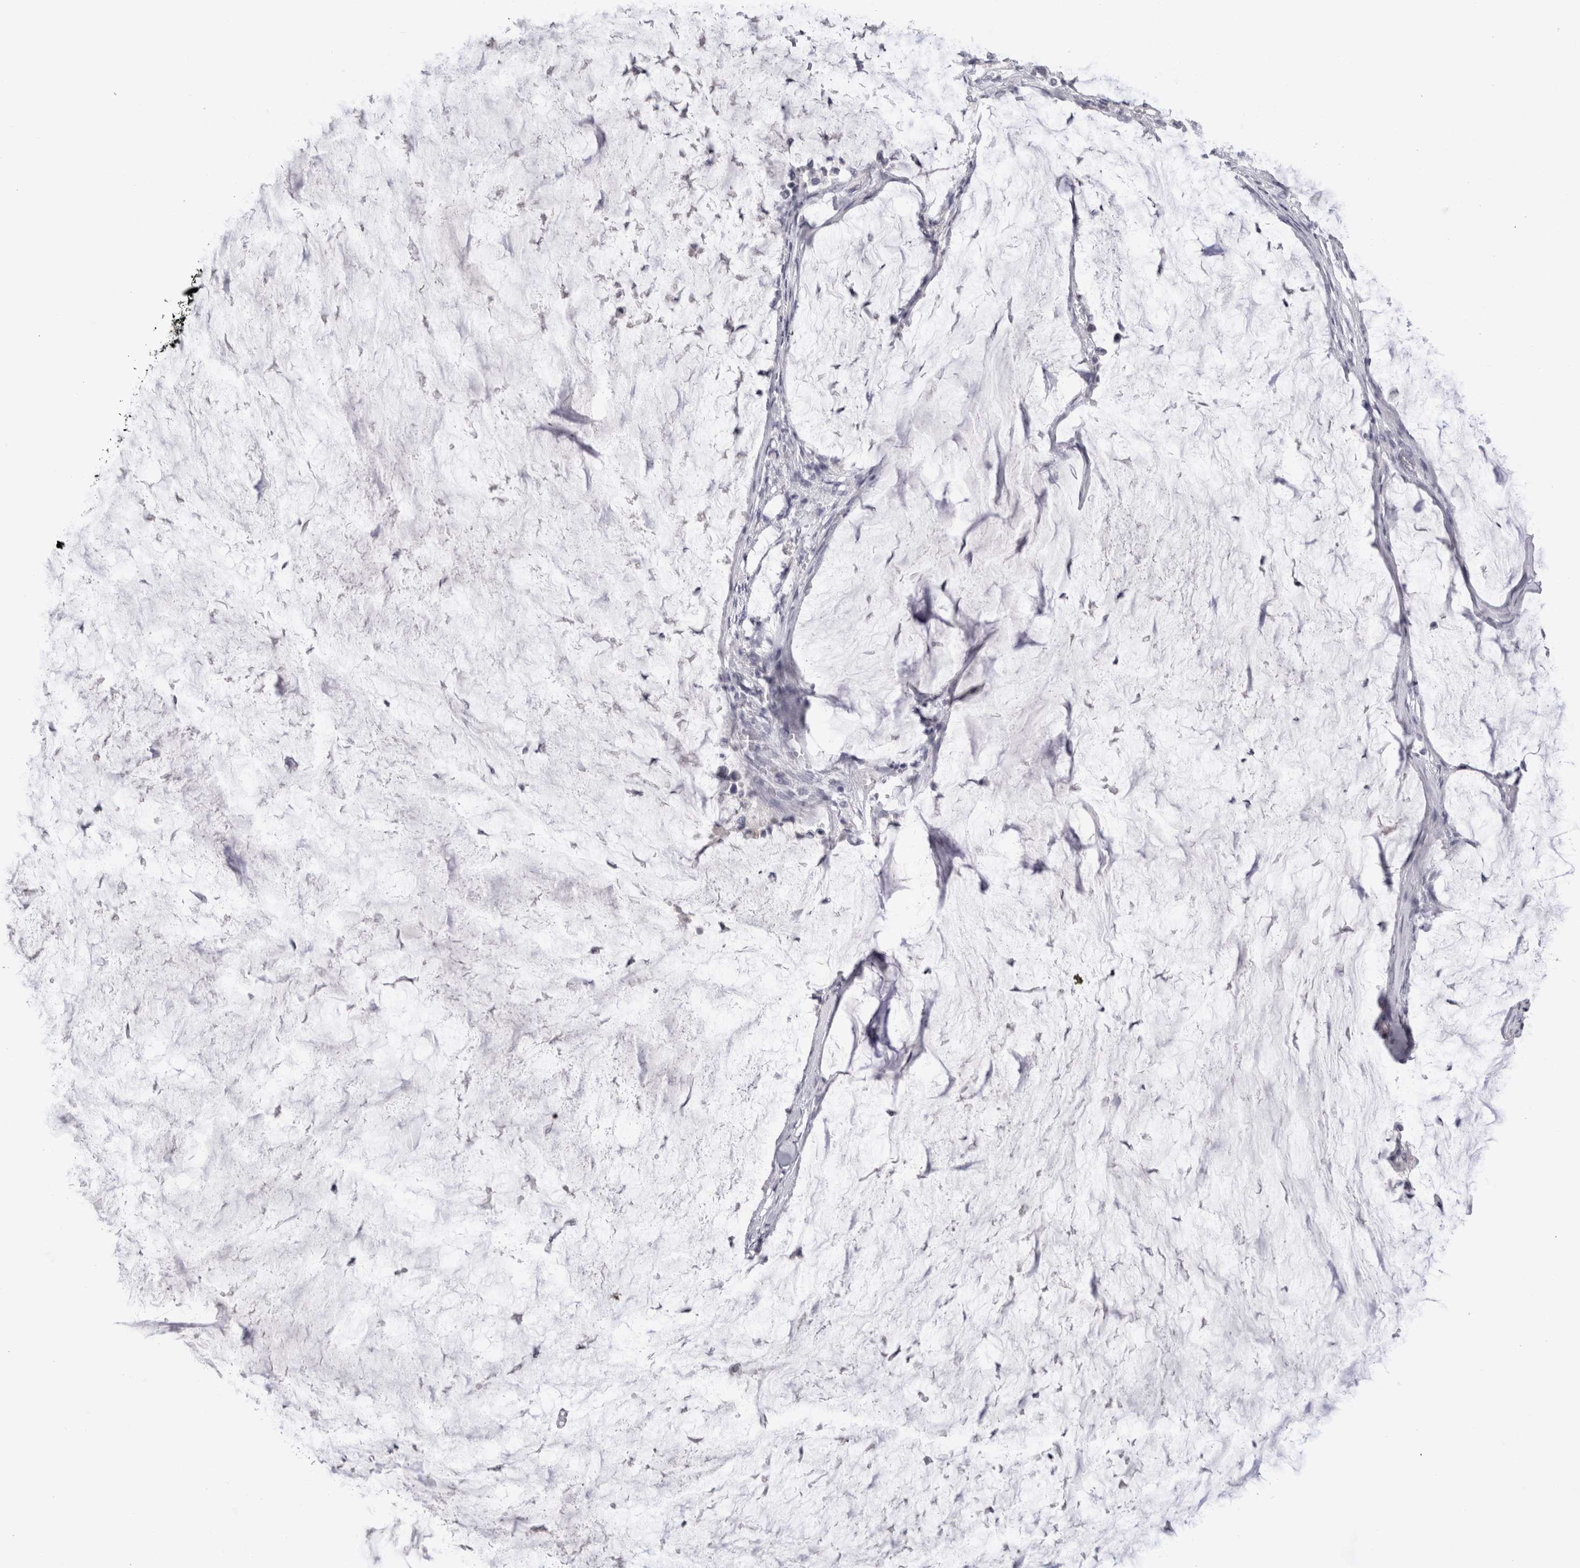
{"staining": {"intensity": "negative", "quantity": "none", "location": "none"}, "tissue": "pancreatic cancer", "cell_type": "Tumor cells", "image_type": "cancer", "snomed": [{"axis": "morphology", "description": "Adenocarcinoma, NOS"}, {"axis": "topography", "description": "Pancreas"}], "caption": "Pancreatic cancer stained for a protein using IHC reveals no positivity tumor cells.", "gene": "ADAM2", "patient": {"sex": "male", "age": 41}}